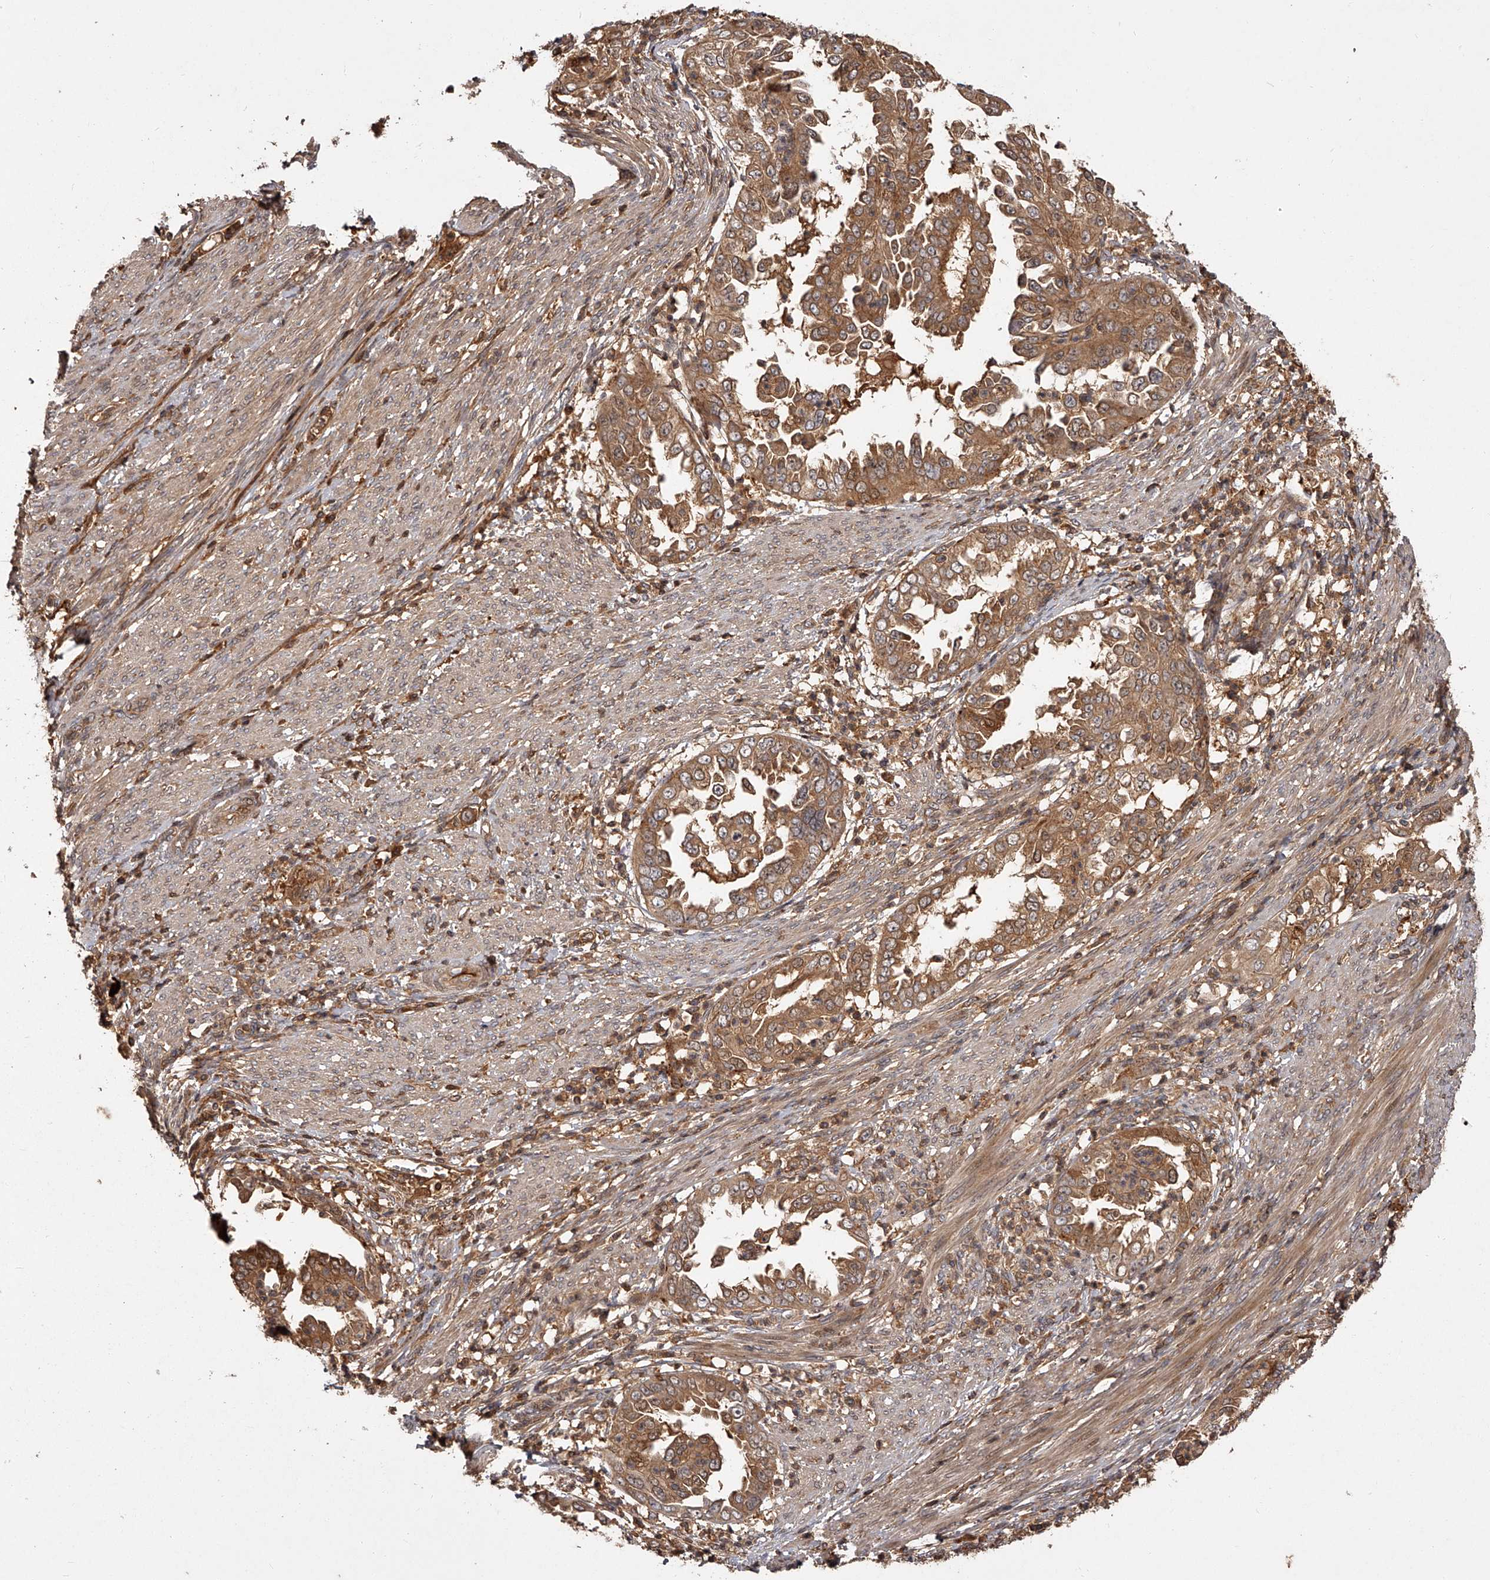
{"staining": {"intensity": "moderate", "quantity": ">75%", "location": "cytoplasmic/membranous"}, "tissue": "endometrial cancer", "cell_type": "Tumor cells", "image_type": "cancer", "snomed": [{"axis": "morphology", "description": "Adenocarcinoma, NOS"}, {"axis": "topography", "description": "Endometrium"}], "caption": "Immunohistochemical staining of endometrial adenocarcinoma demonstrates moderate cytoplasmic/membranous protein positivity in approximately >75% of tumor cells.", "gene": "CRYZL1", "patient": {"sex": "female", "age": 85}}